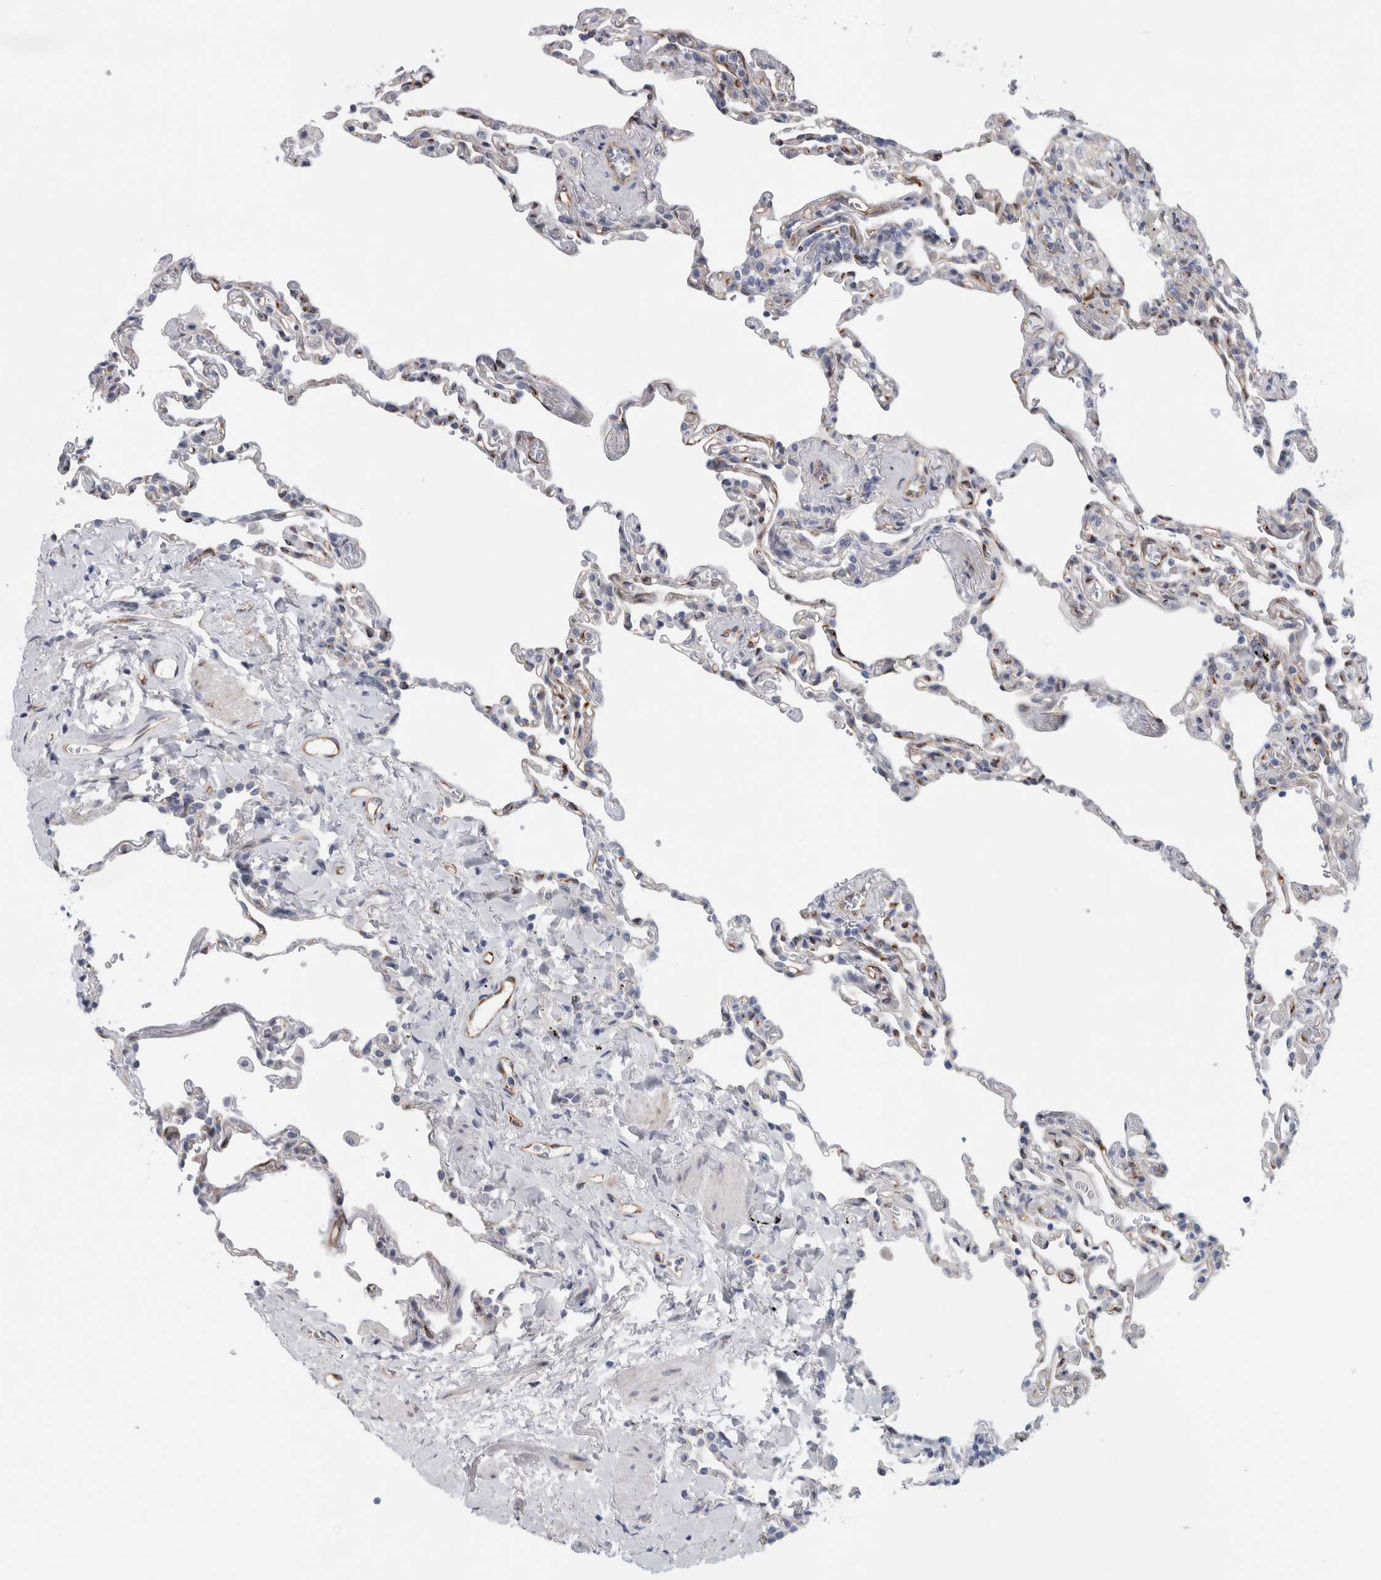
{"staining": {"intensity": "weak", "quantity": "<25%", "location": "cytoplasmic/membranous"}, "tissue": "lung", "cell_type": "Alveolar cells", "image_type": "normal", "snomed": [{"axis": "morphology", "description": "Normal tissue, NOS"}, {"axis": "topography", "description": "Lung"}], "caption": "Protein analysis of unremarkable lung shows no significant expression in alveolar cells.", "gene": "B3GNT3", "patient": {"sex": "male", "age": 59}}